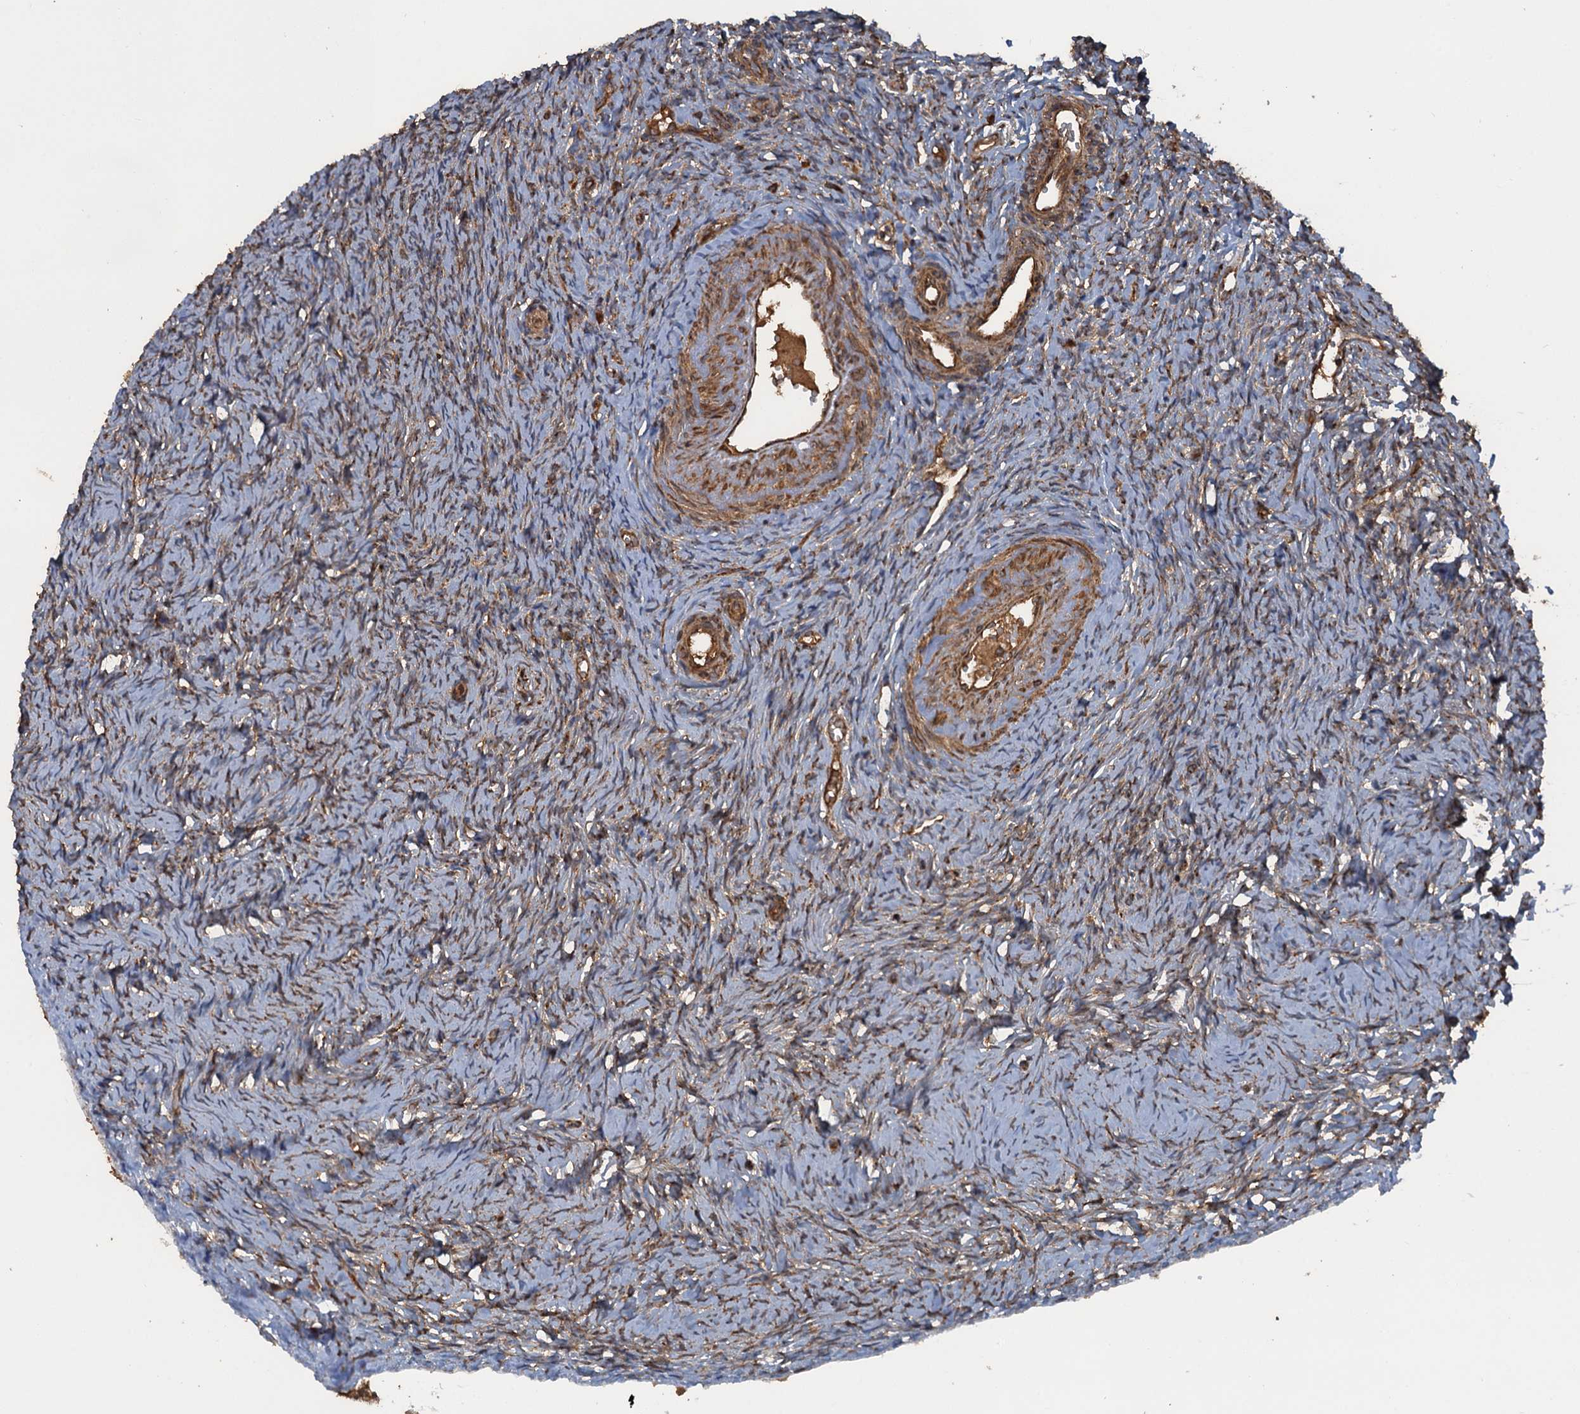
{"staining": {"intensity": "moderate", "quantity": ">75%", "location": "cytoplasmic/membranous"}, "tissue": "ovary", "cell_type": "Ovarian stroma cells", "image_type": "normal", "snomed": [{"axis": "morphology", "description": "Normal tissue, NOS"}, {"axis": "topography", "description": "Ovary"}], "caption": "This is a histology image of immunohistochemistry (IHC) staining of unremarkable ovary, which shows moderate expression in the cytoplasmic/membranous of ovarian stroma cells.", "gene": "GLE1", "patient": {"sex": "female", "age": 51}}